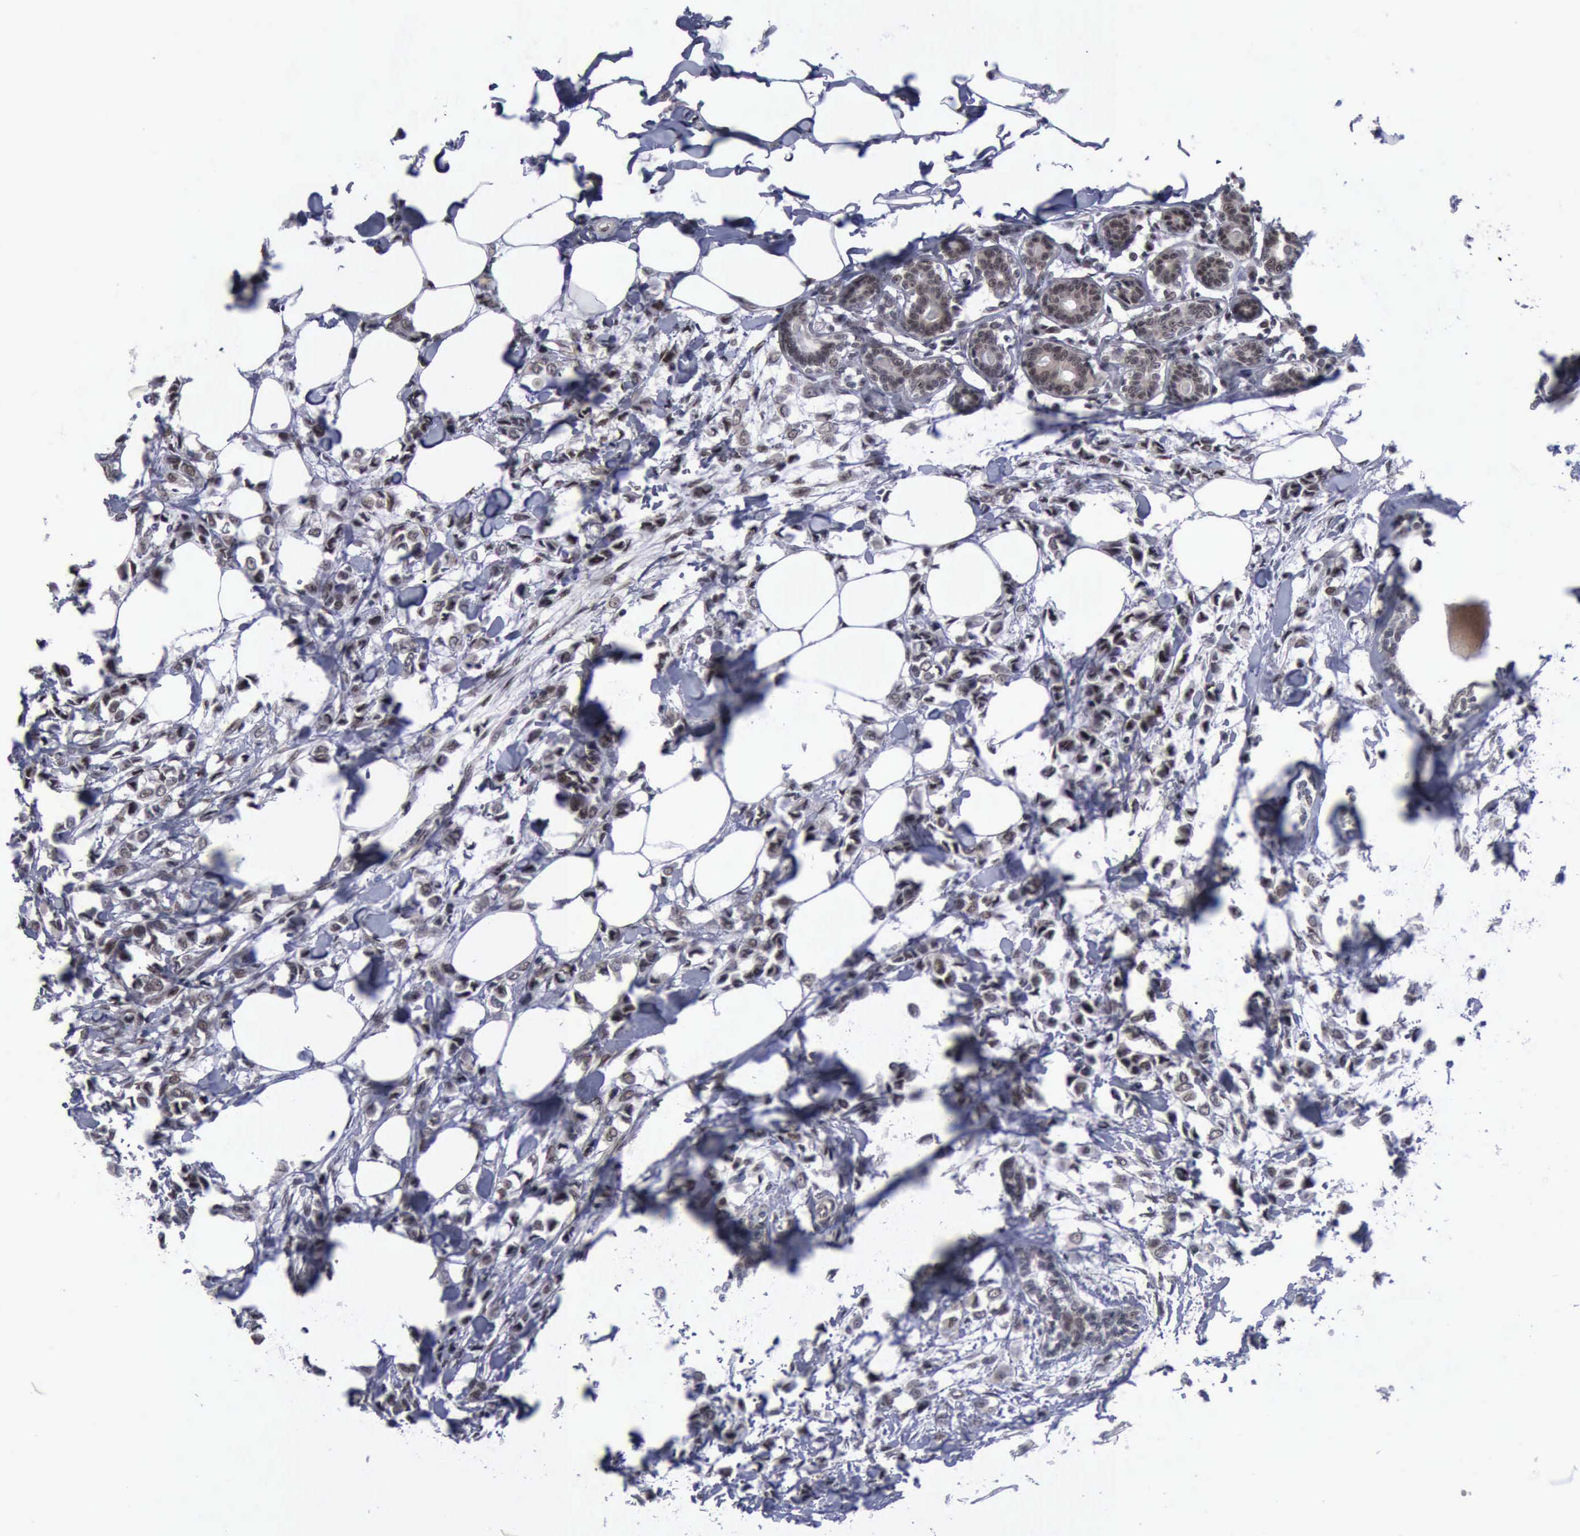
{"staining": {"intensity": "moderate", "quantity": ">75%", "location": "cytoplasmic/membranous,nuclear"}, "tissue": "breast cancer", "cell_type": "Tumor cells", "image_type": "cancer", "snomed": [{"axis": "morphology", "description": "Lobular carcinoma"}, {"axis": "topography", "description": "Breast"}], "caption": "Immunohistochemistry image of human breast cancer stained for a protein (brown), which demonstrates medium levels of moderate cytoplasmic/membranous and nuclear staining in approximately >75% of tumor cells.", "gene": "ATM", "patient": {"sex": "female", "age": 51}}